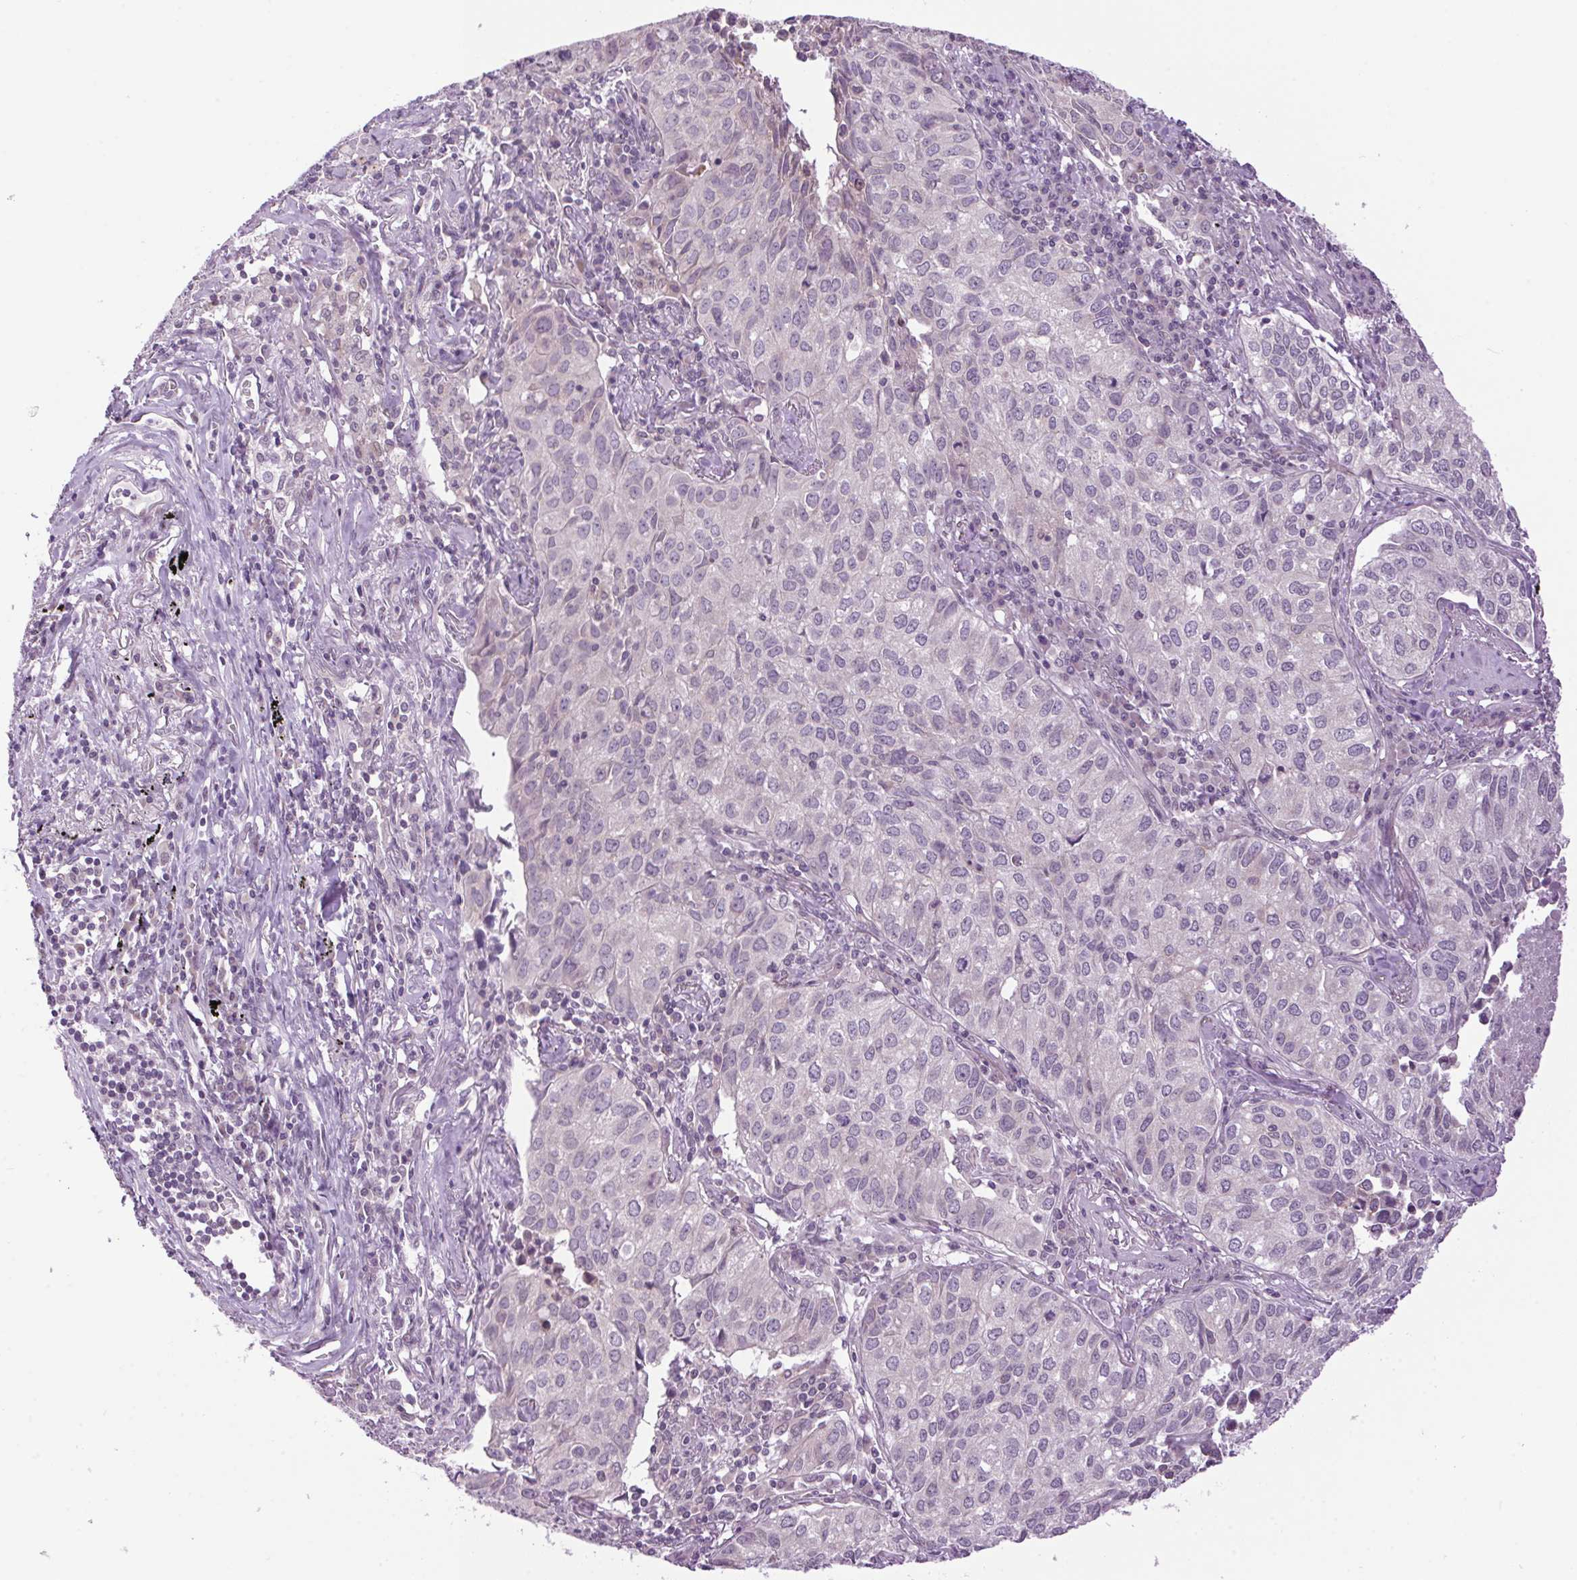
{"staining": {"intensity": "negative", "quantity": "none", "location": "none"}, "tissue": "lung cancer", "cell_type": "Tumor cells", "image_type": "cancer", "snomed": [{"axis": "morphology", "description": "Adenocarcinoma, NOS"}, {"axis": "topography", "description": "Lung"}], "caption": "Tumor cells are negative for protein expression in human adenocarcinoma (lung). (IHC, brightfield microscopy, high magnification).", "gene": "SMIM13", "patient": {"sex": "female", "age": 50}}